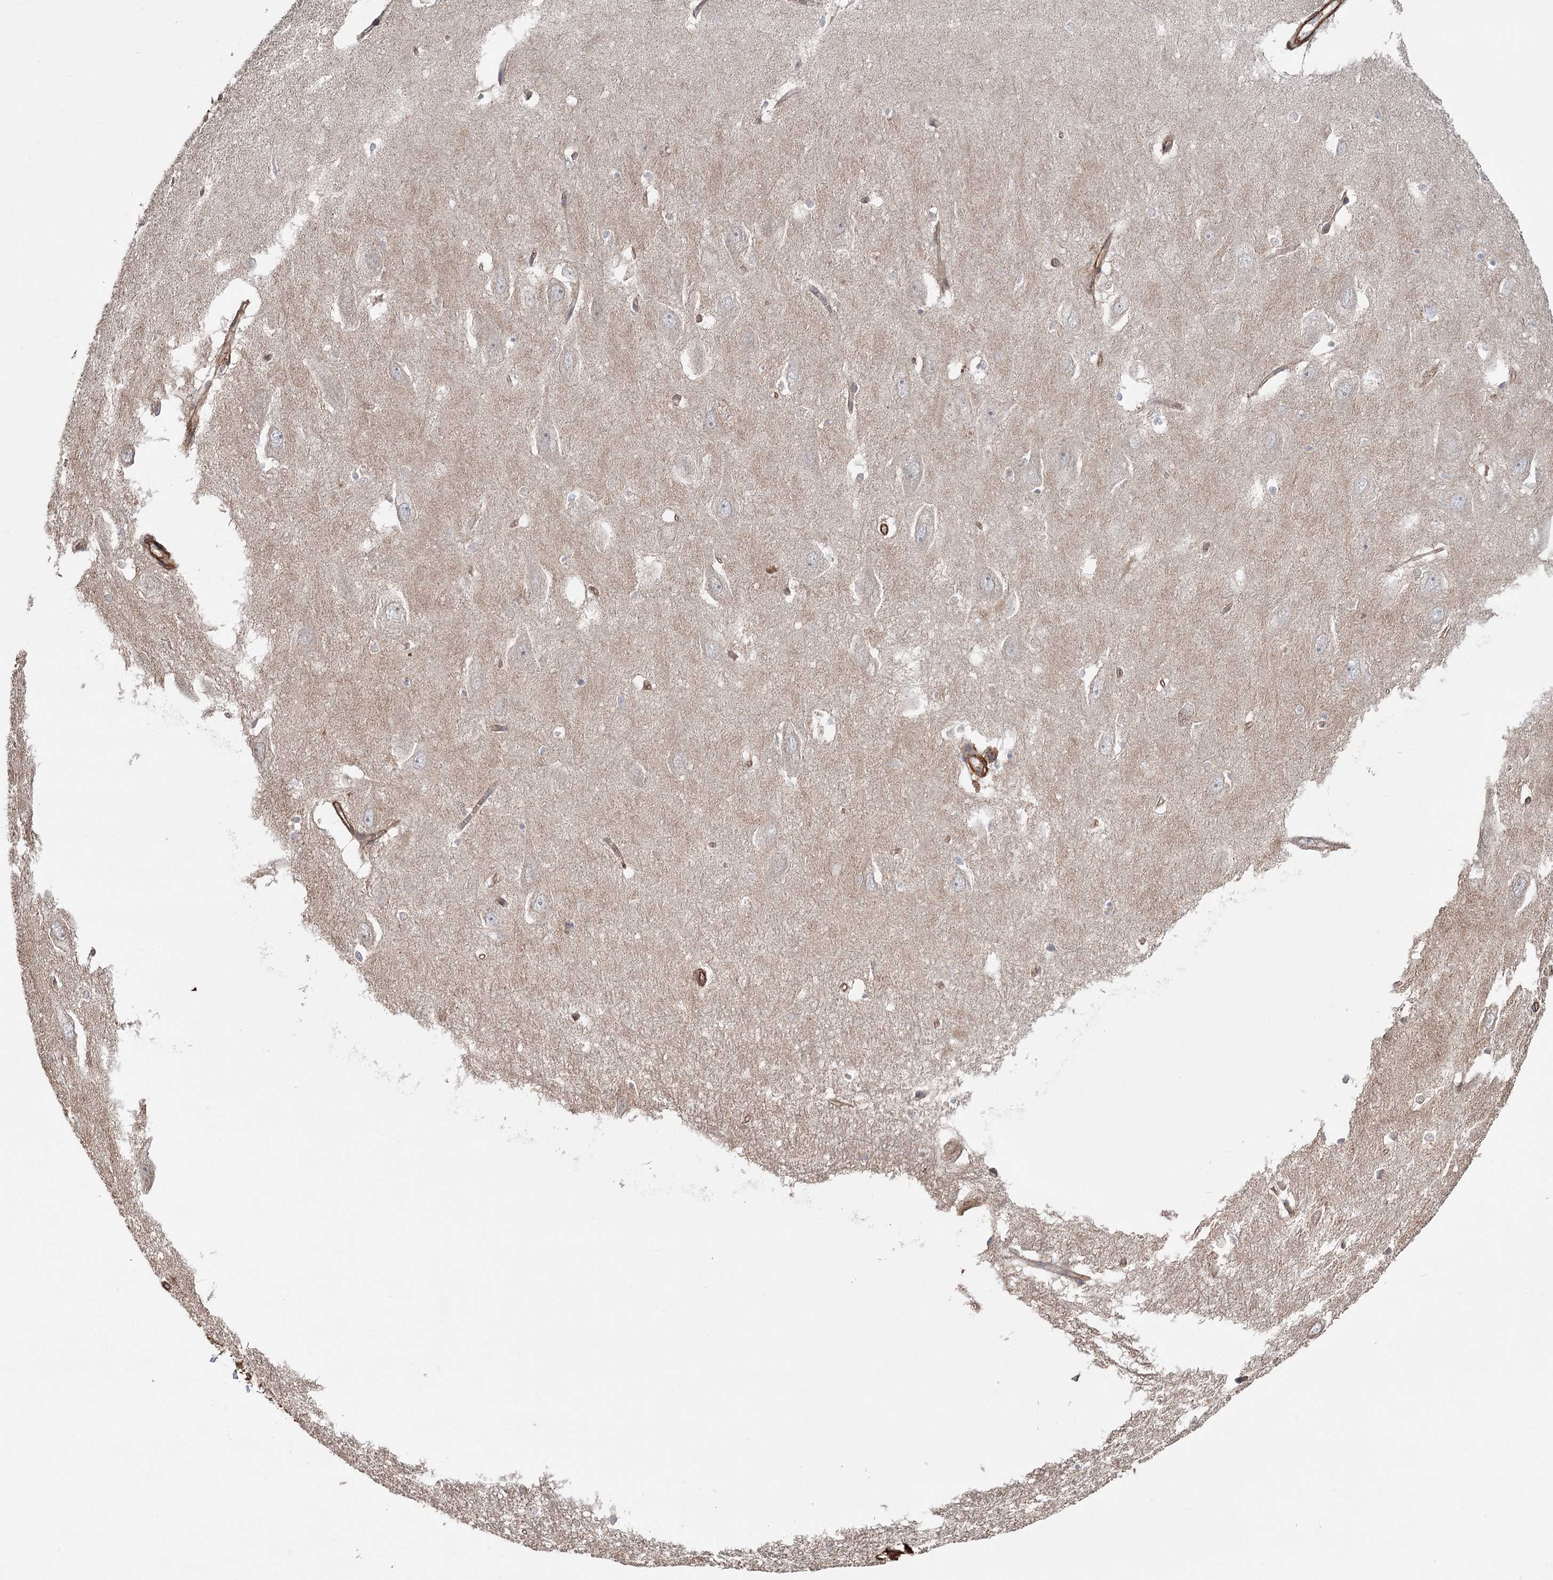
{"staining": {"intensity": "negative", "quantity": "none", "location": "none"}, "tissue": "hippocampus", "cell_type": "Glial cells", "image_type": "normal", "snomed": [{"axis": "morphology", "description": "Normal tissue, NOS"}, {"axis": "topography", "description": "Hippocampus"}], "caption": "Immunohistochemistry (IHC) of normal hippocampus displays no positivity in glial cells.", "gene": "DHRS9", "patient": {"sex": "female", "age": 64}}